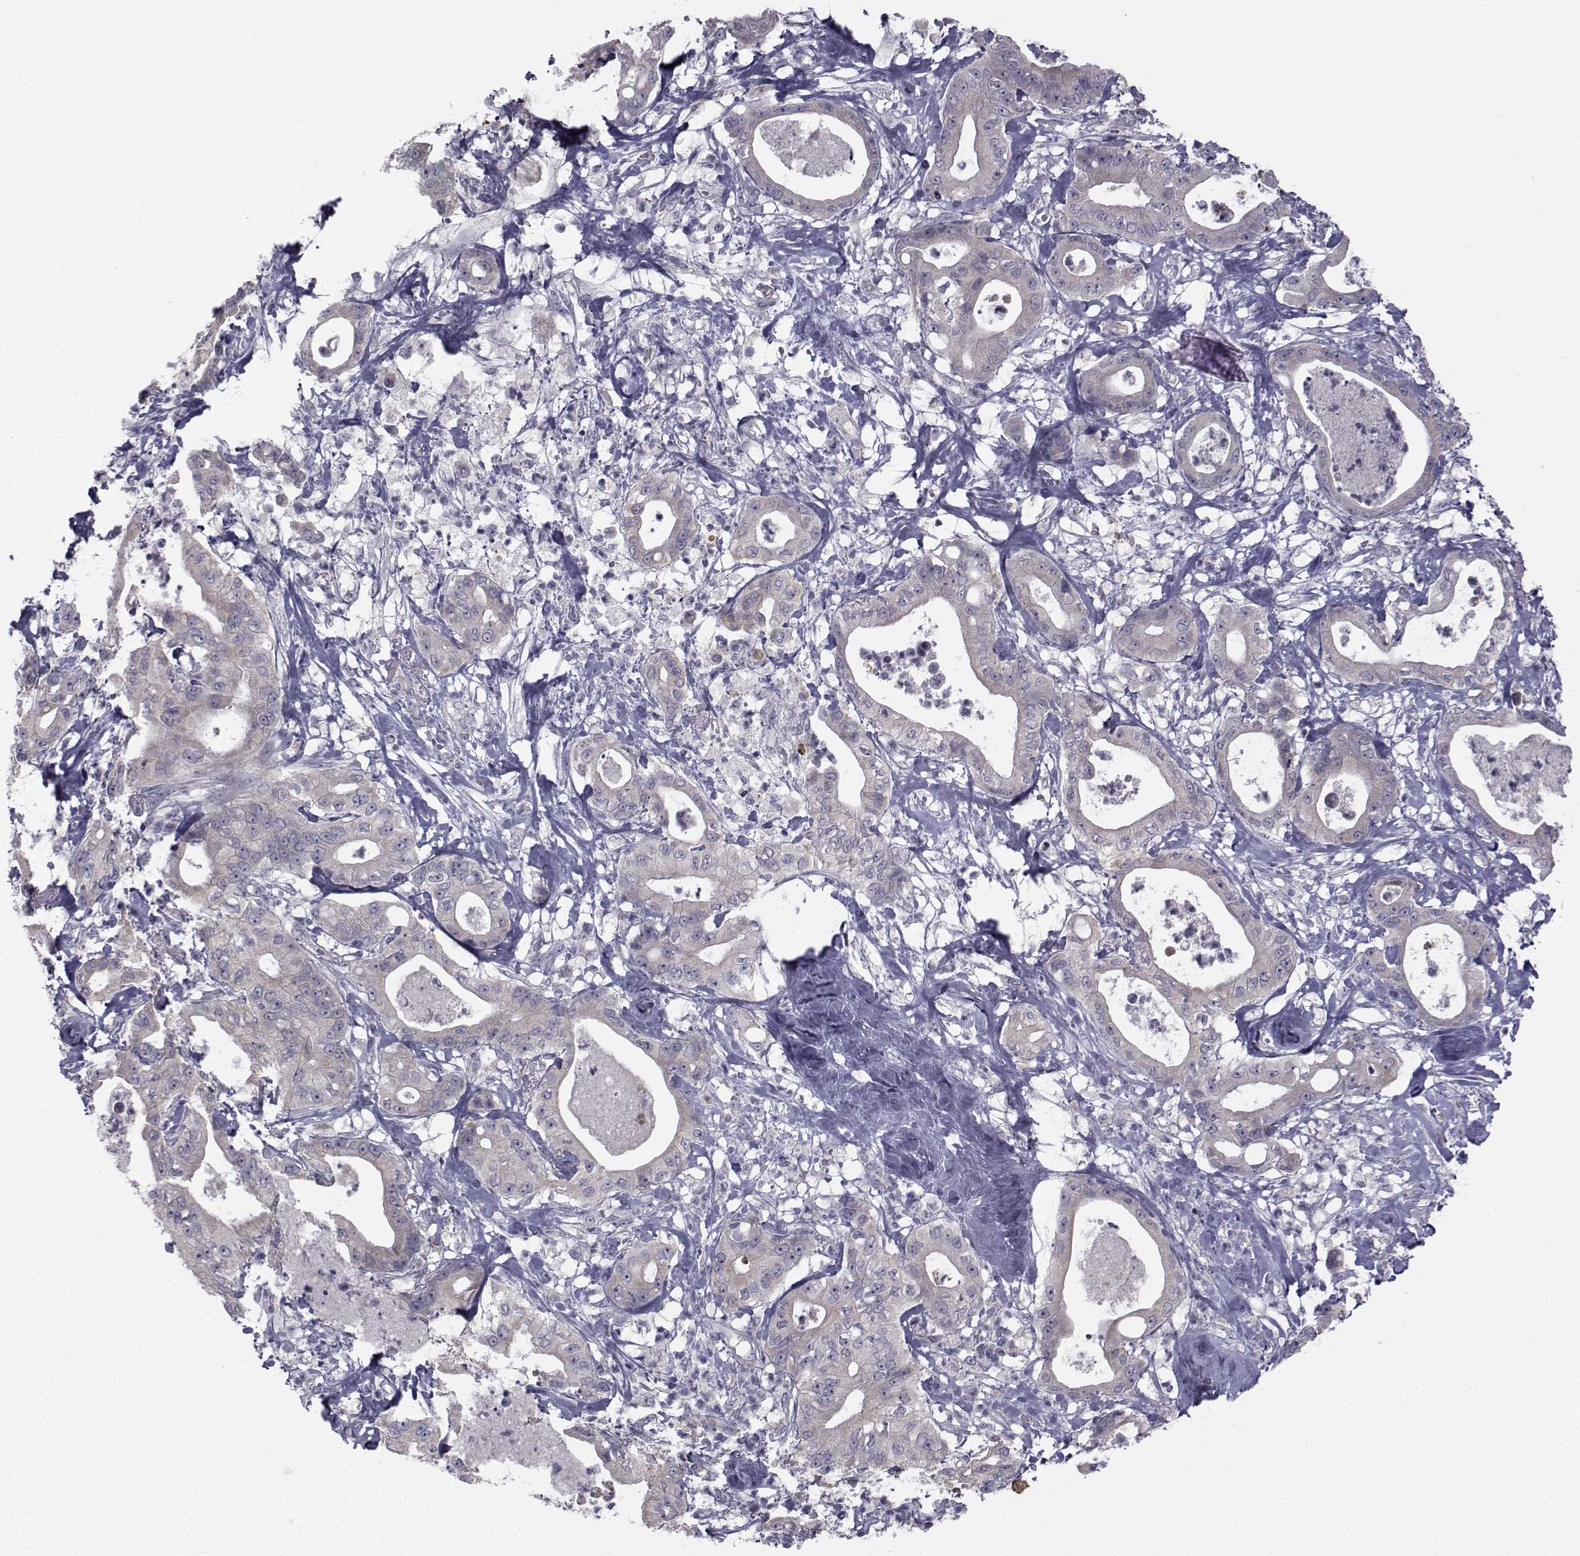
{"staining": {"intensity": "negative", "quantity": "none", "location": "none"}, "tissue": "pancreatic cancer", "cell_type": "Tumor cells", "image_type": "cancer", "snomed": [{"axis": "morphology", "description": "Adenocarcinoma, NOS"}, {"axis": "topography", "description": "Pancreas"}], "caption": "High magnification brightfield microscopy of pancreatic cancer (adenocarcinoma) stained with DAB (brown) and counterstained with hematoxylin (blue): tumor cells show no significant positivity.", "gene": "ANGPT1", "patient": {"sex": "male", "age": 71}}